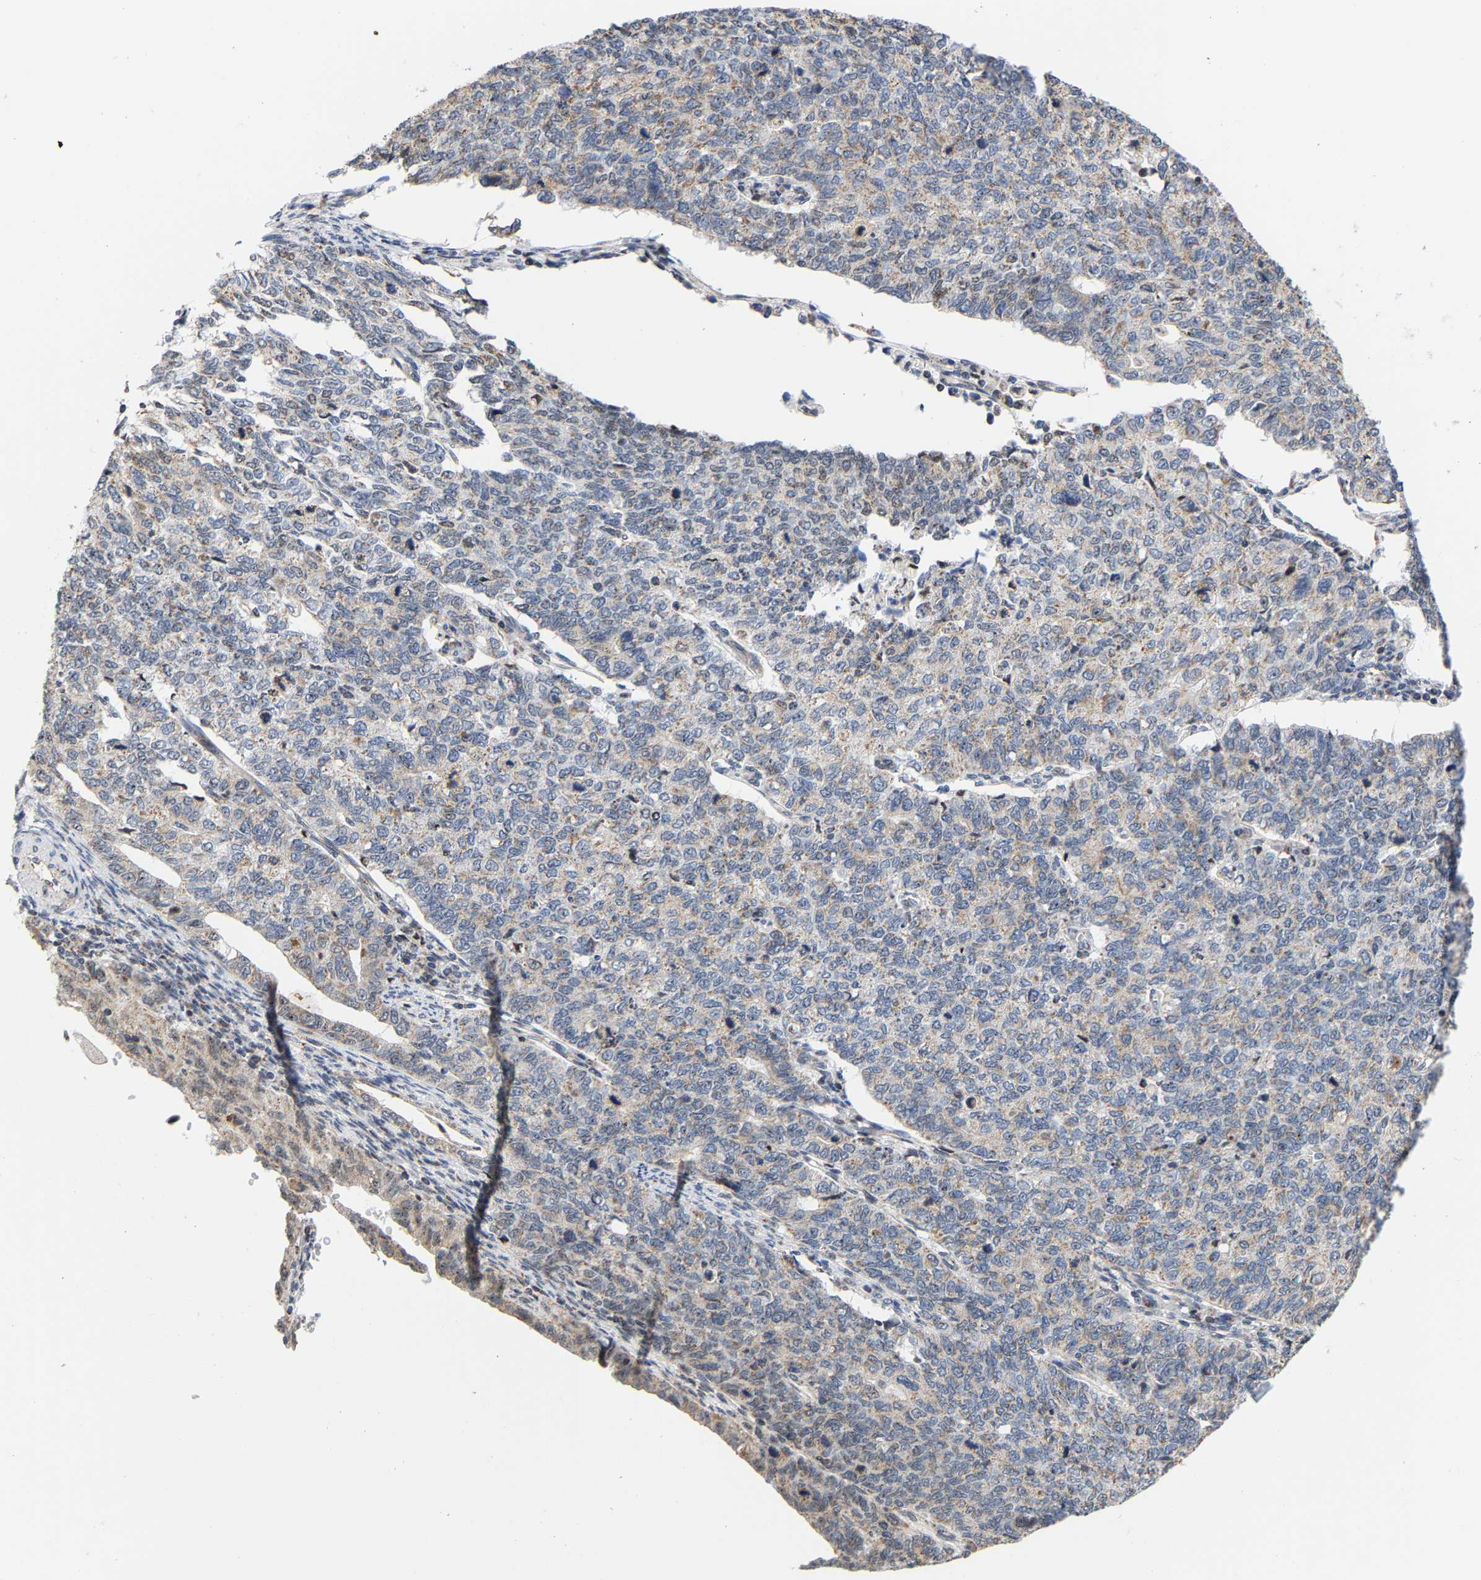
{"staining": {"intensity": "weak", "quantity": "<25%", "location": "cytoplasmic/membranous"}, "tissue": "cervical cancer", "cell_type": "Tumor cells", "image_type": "cancer", "snomed": [{"axis": "morphology", "description": "Squamous cell carcinoma, NOS"}, {"axis": "topography", "description": "Cervix"}], "caption": "High magnification brightfield microscopy of cervical squamous cell carcinoma stained with DAB (brown) and counterstained with hematoxylin (blue): tumor cells show no significant positivity.", "gene": "PCNT", "patient": {"sex": "female", "age": 63}}